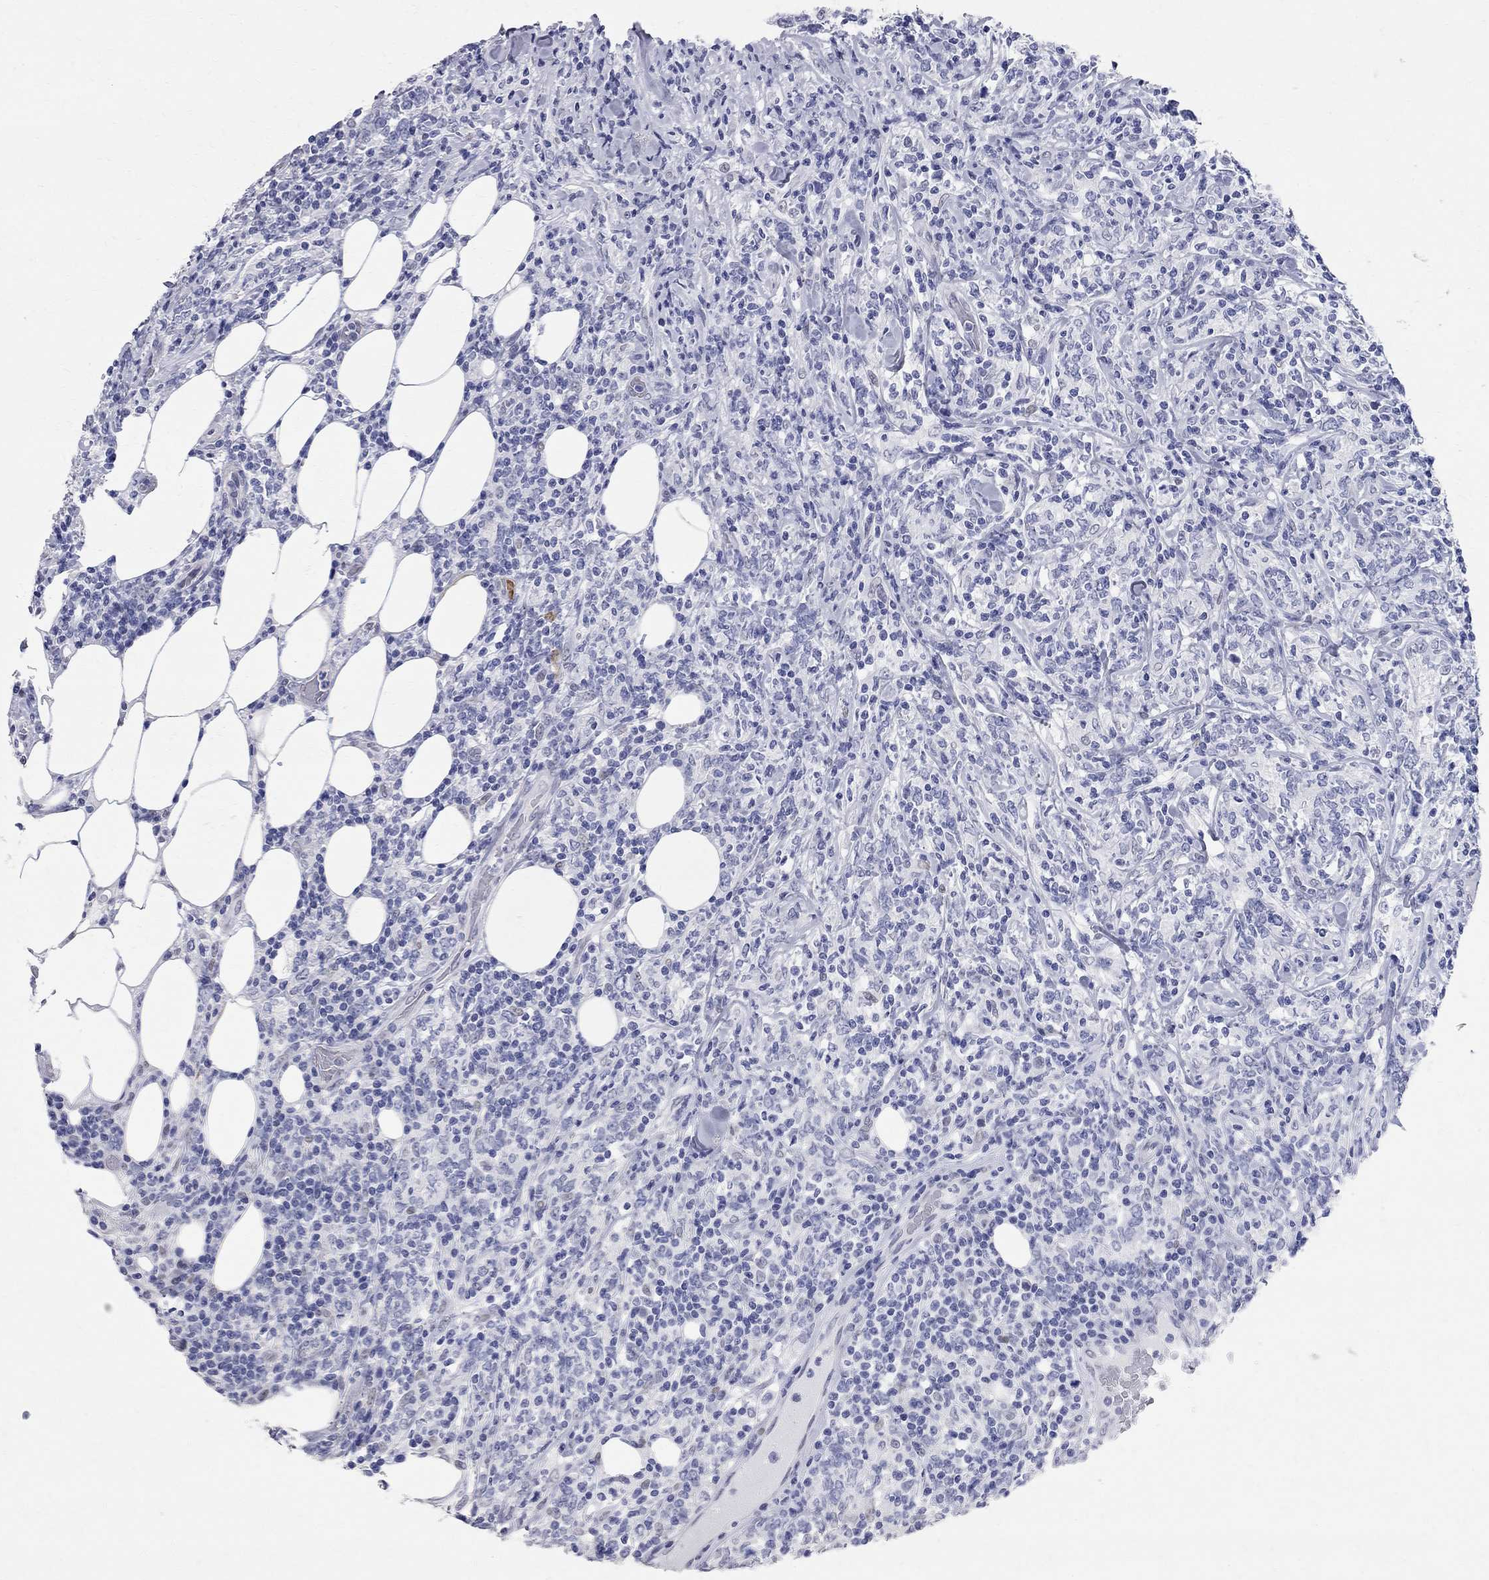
{"staining": {"intensity": "negative", "quantity": "none", "location": "none"}, "tissue": "lymphoma", "cell_type": "Tumor cells", "image_type": "cancer", "snomed": [{"axis": "morphology", "description": "Malignant lymphoma, non-Hodgkin's type, High grade"}, {"axis": "topography", "description": "Lymph node"}], "caption": "Micrograph shows no protein positivity in tumor cells of high-grade malignant lymphoma, non-Hodgkin's type tissue.", "gene": "BPIFB1", "patient": {"sex": "female", "age": 84}}